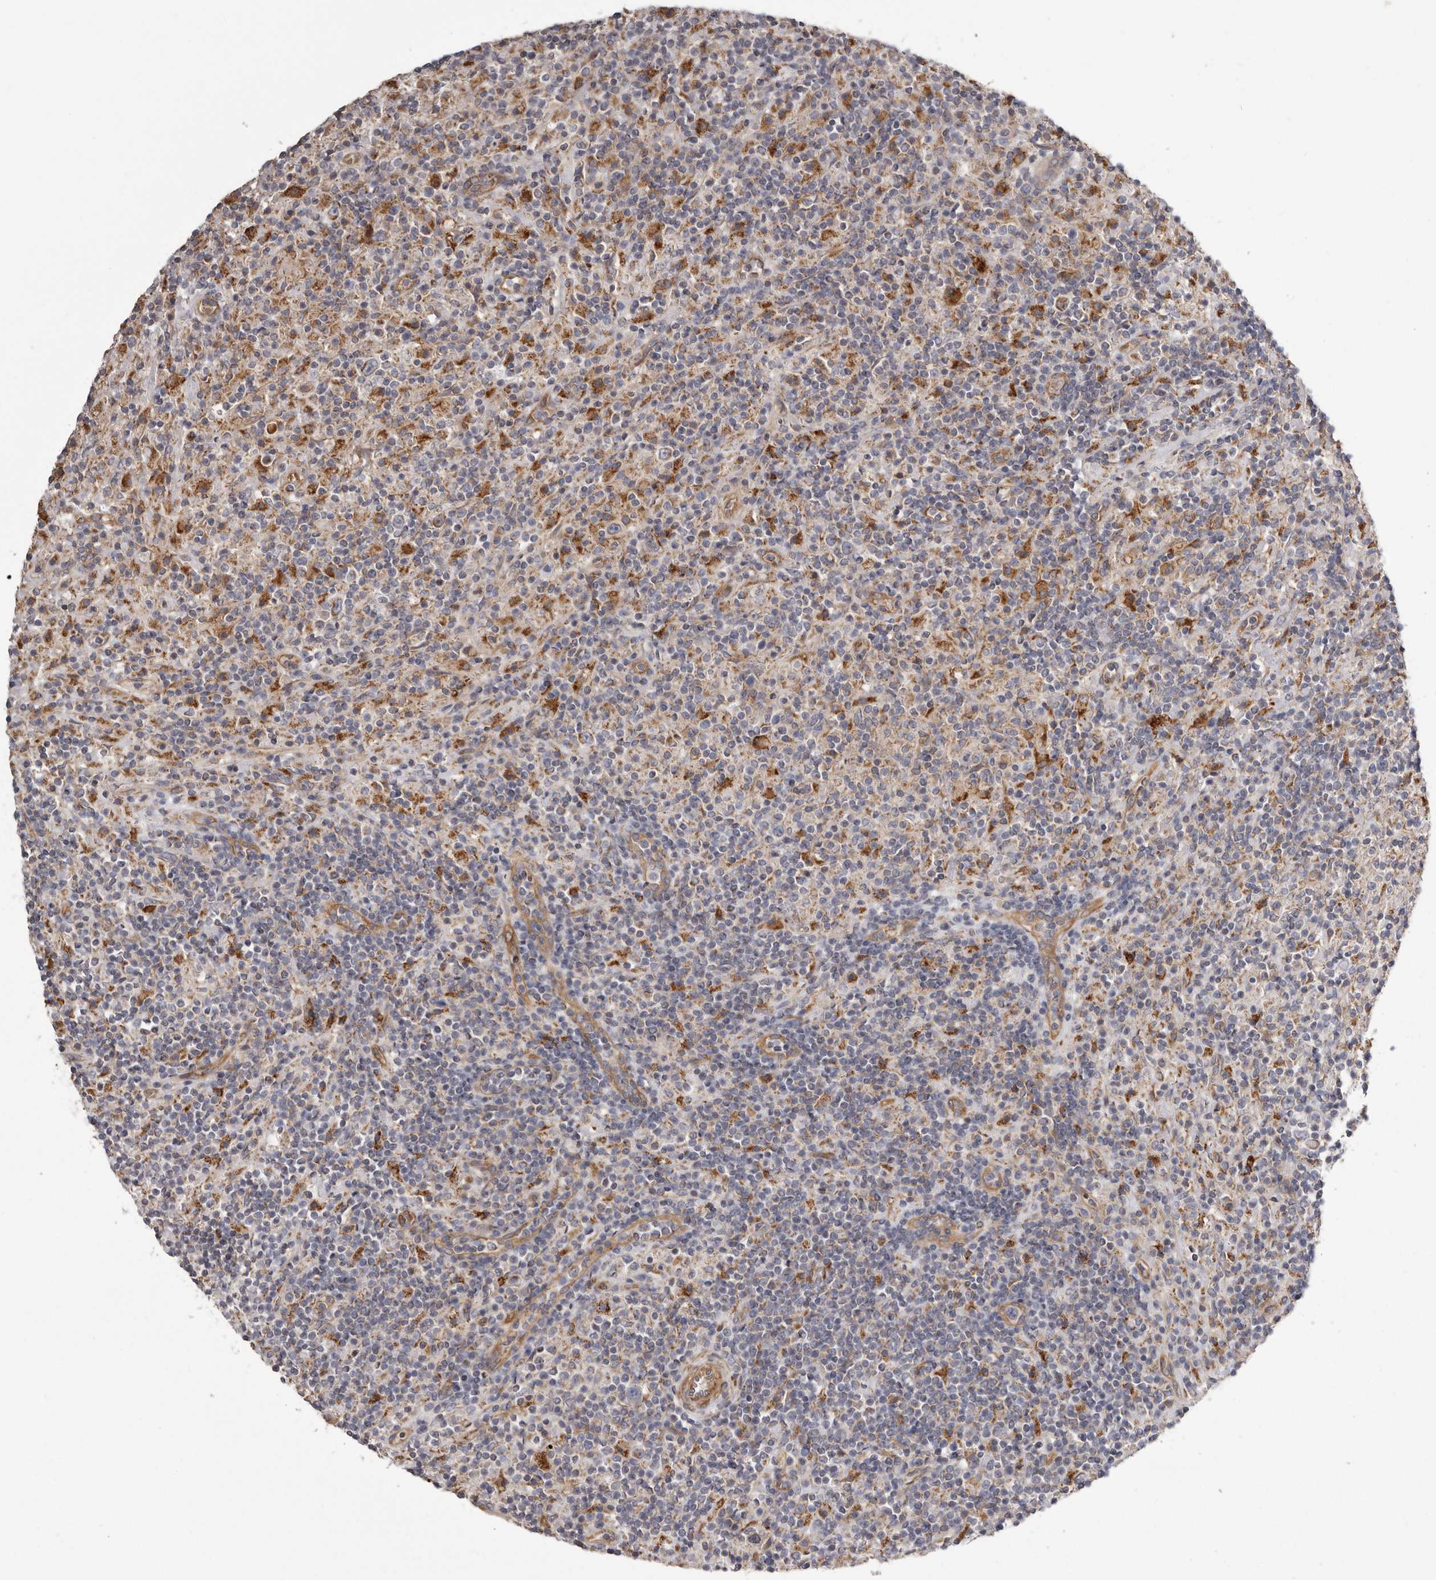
{"staining": {"intensity": "moderate", "quantity": "25%-75%", "location": "cytoplasmic/membranous"}, "tissue": "lymphoma", "cell_type": "Tumor cells", "image_type": "cancer", "snomed": [{"axis": "morphology", "description": "Hodgkin's disease, NOS"}, {"axis": "topography", "description": "Lymph node"}], "caption": "Hodgkin's disease stained with DAB immunohistochemistry (IHC) displays medium levels of moderate cytoplasmic/membranous staining in about 25%-75% of tumor cells.", "gene": "ENAH", "patient": {"sex": "male", "age": 70}}